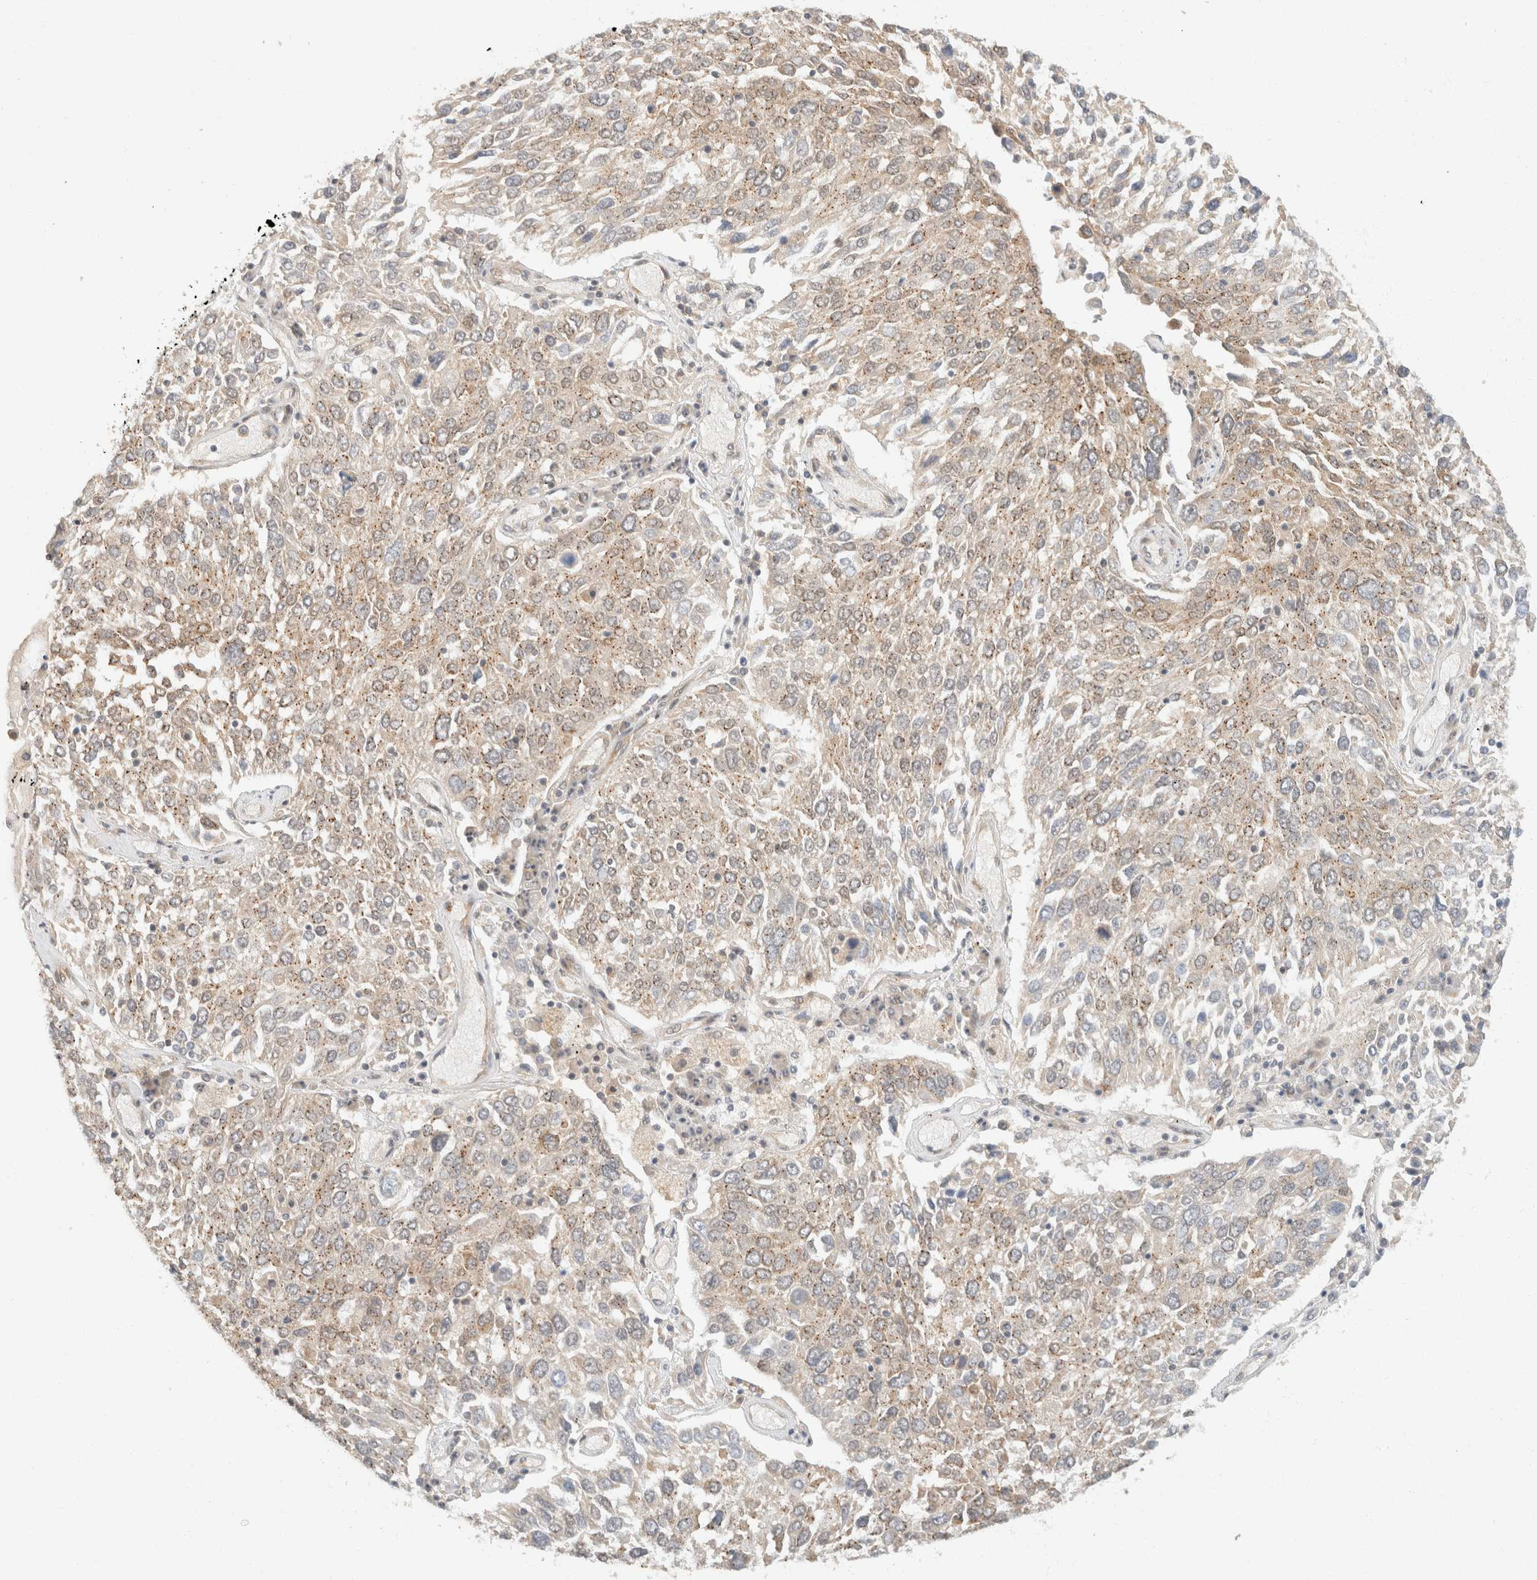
{"staining": {"intensity": "weak", "quantity": ">75%", "location": "cytoplasmic/membranous"}, "tissue": "lung cancer", "cell_type": "Tumor cells", "image_type": "cancer", "snomed": [{"axis": "morphology", "description": "Squamous cell carcinoma, NOS"}, {"axis": "topography", "description": "Lung"}], "caption": "About >75% of tumor cells in lung squamous cell carcinoma demonstrate weak cytoplasmic/membranous protein staining as visualized by brown immunohistochemical staining.", "gene": "TACC1", "patient": {"sex": "male", "age": 65}}